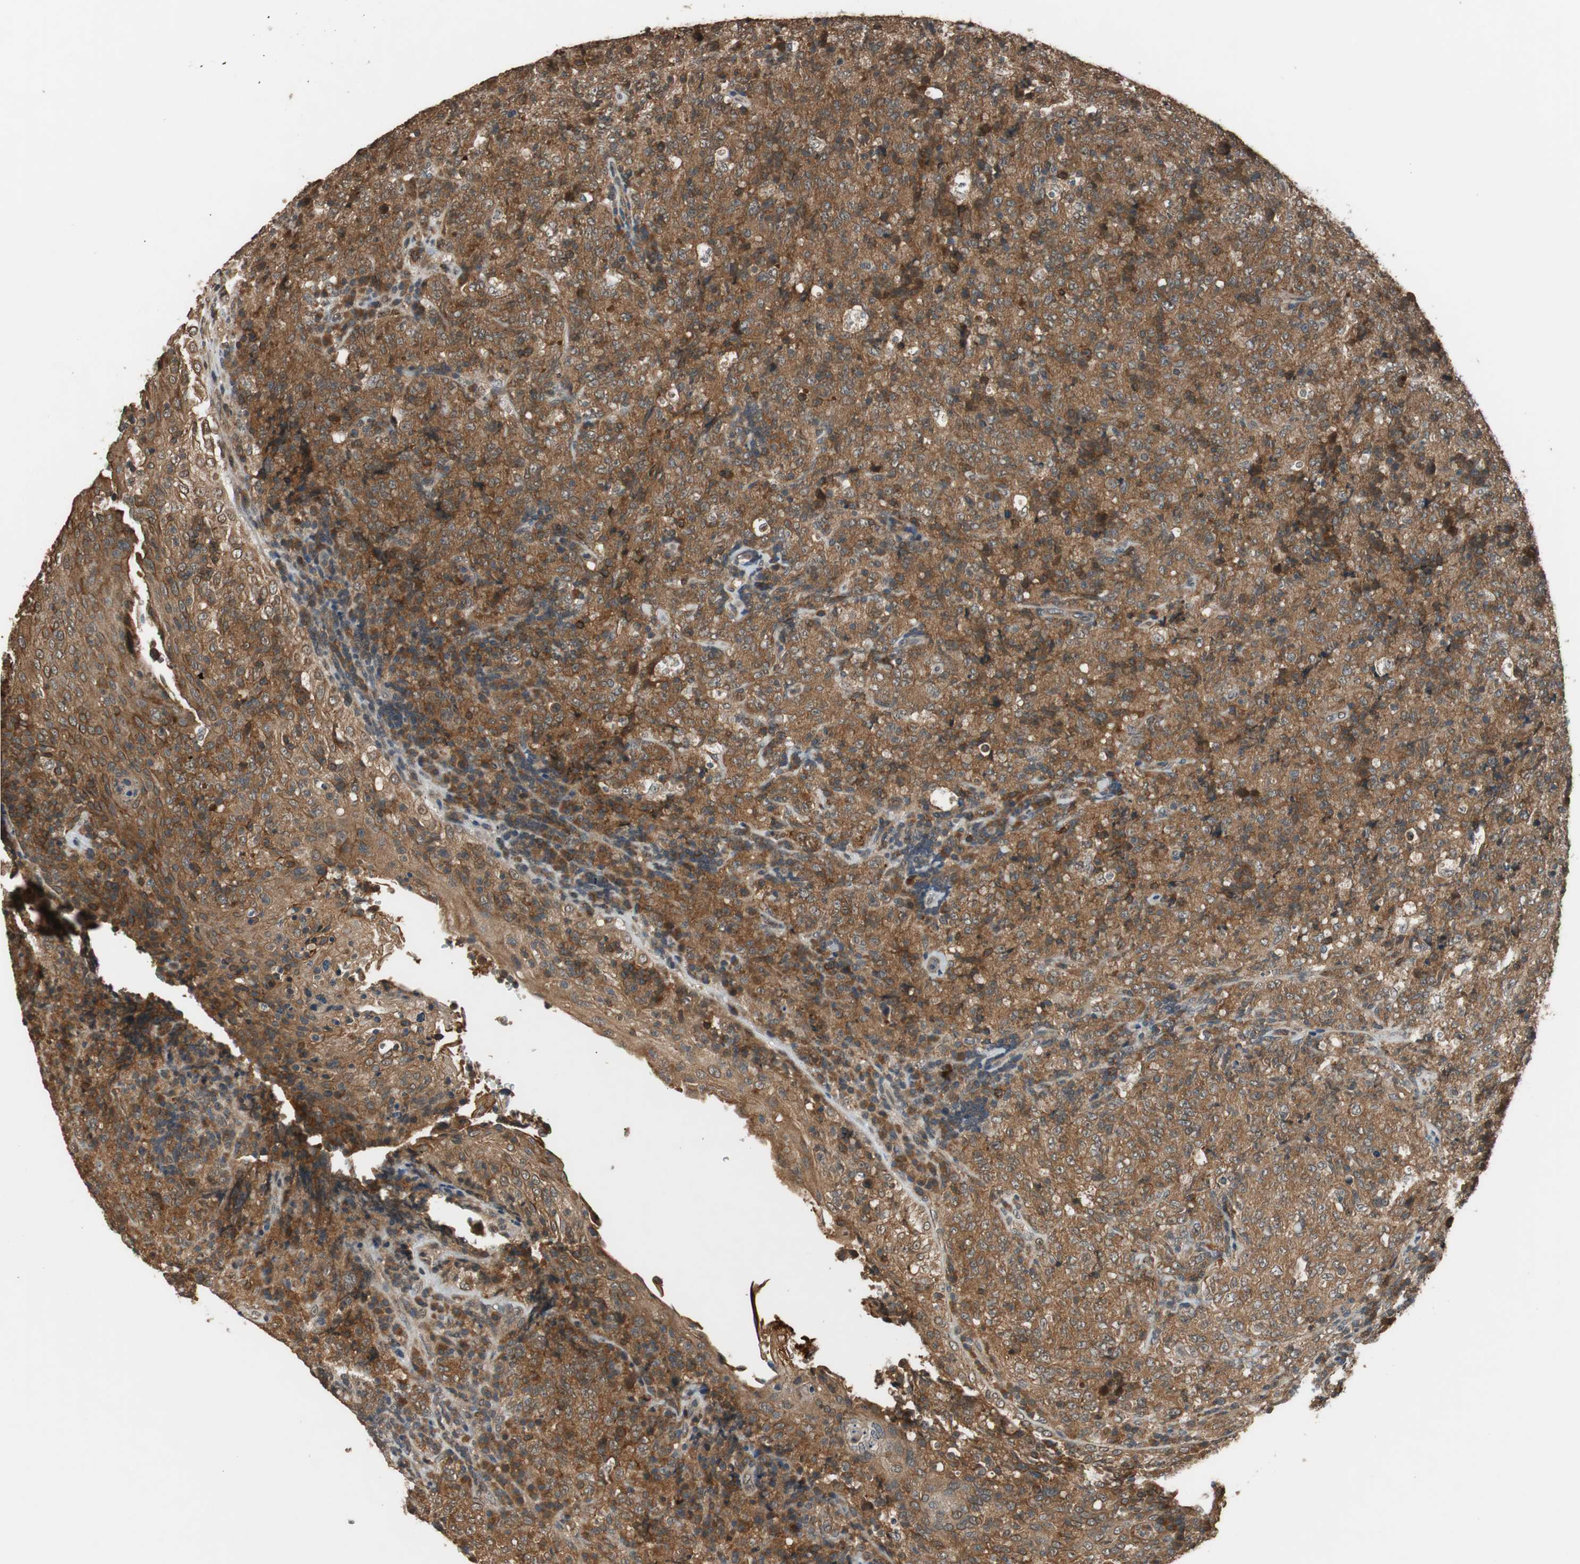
{"staining": {"intensity": "strong", "quantity": ">75%", "location": "cytoplasmic/membranous"}, "tissue": "lymphoma", "cell_type": "Tumor cells", "image_type": "cancer", "snomed": [{"axis": "morphology", "description": "Malignant lymphoma, non-Hodgkin's type, High grade"}, {"axis": "topography", "description": "Tonsil"}], "caption": "This is an image of immunohistochemistry staining of high-grade malignant lymphoma, non-Hodgkin's type, which shows strong staining in the cytoplasmic/membranous of tumor cells.", "gene": "TMEM230", "patient": {"sex": "female", "age": 36}}